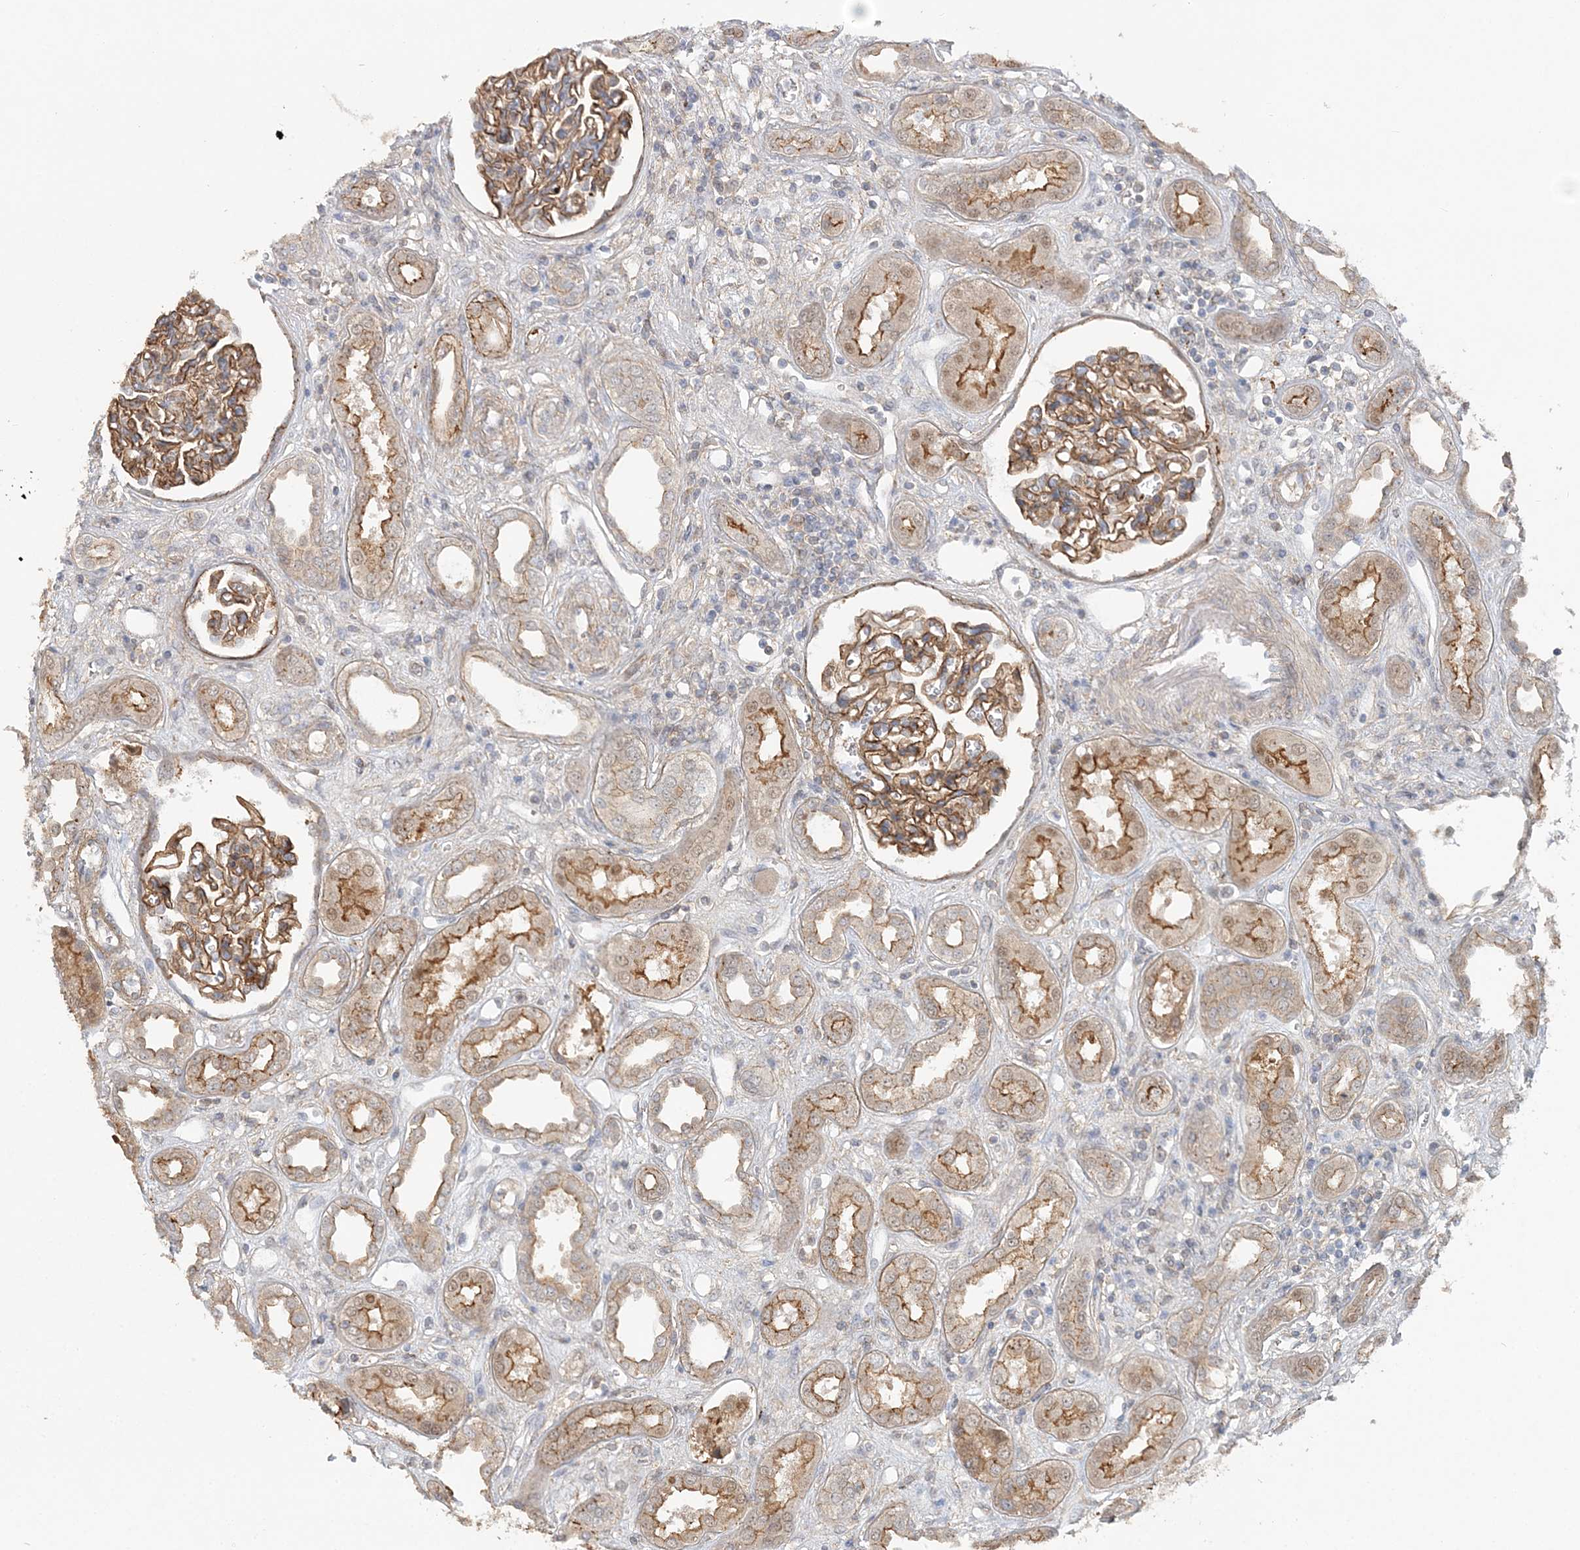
{"staining": {"intensity": "moderate", "quantity": ">75%", "location": "cytoplasmic/membranous"}, "tissue": "kidney", "cell_type": "Cells in glomeruli", "image_type": "normal", "snomed": [{"axis": "morphology", "description": "Normal tissue, NOS"}, {"axis": "topography", "description": "Kidney"}], "caption": "Moderate cytoplasmic/membranous expression for a protein is appreciated in approximately >75% of cells in glomeruli of unremarkable kidney using immunohistochemistry (IHC).", "gene": "MAT2B", "patient": {"sex": "male", "age": 59}}